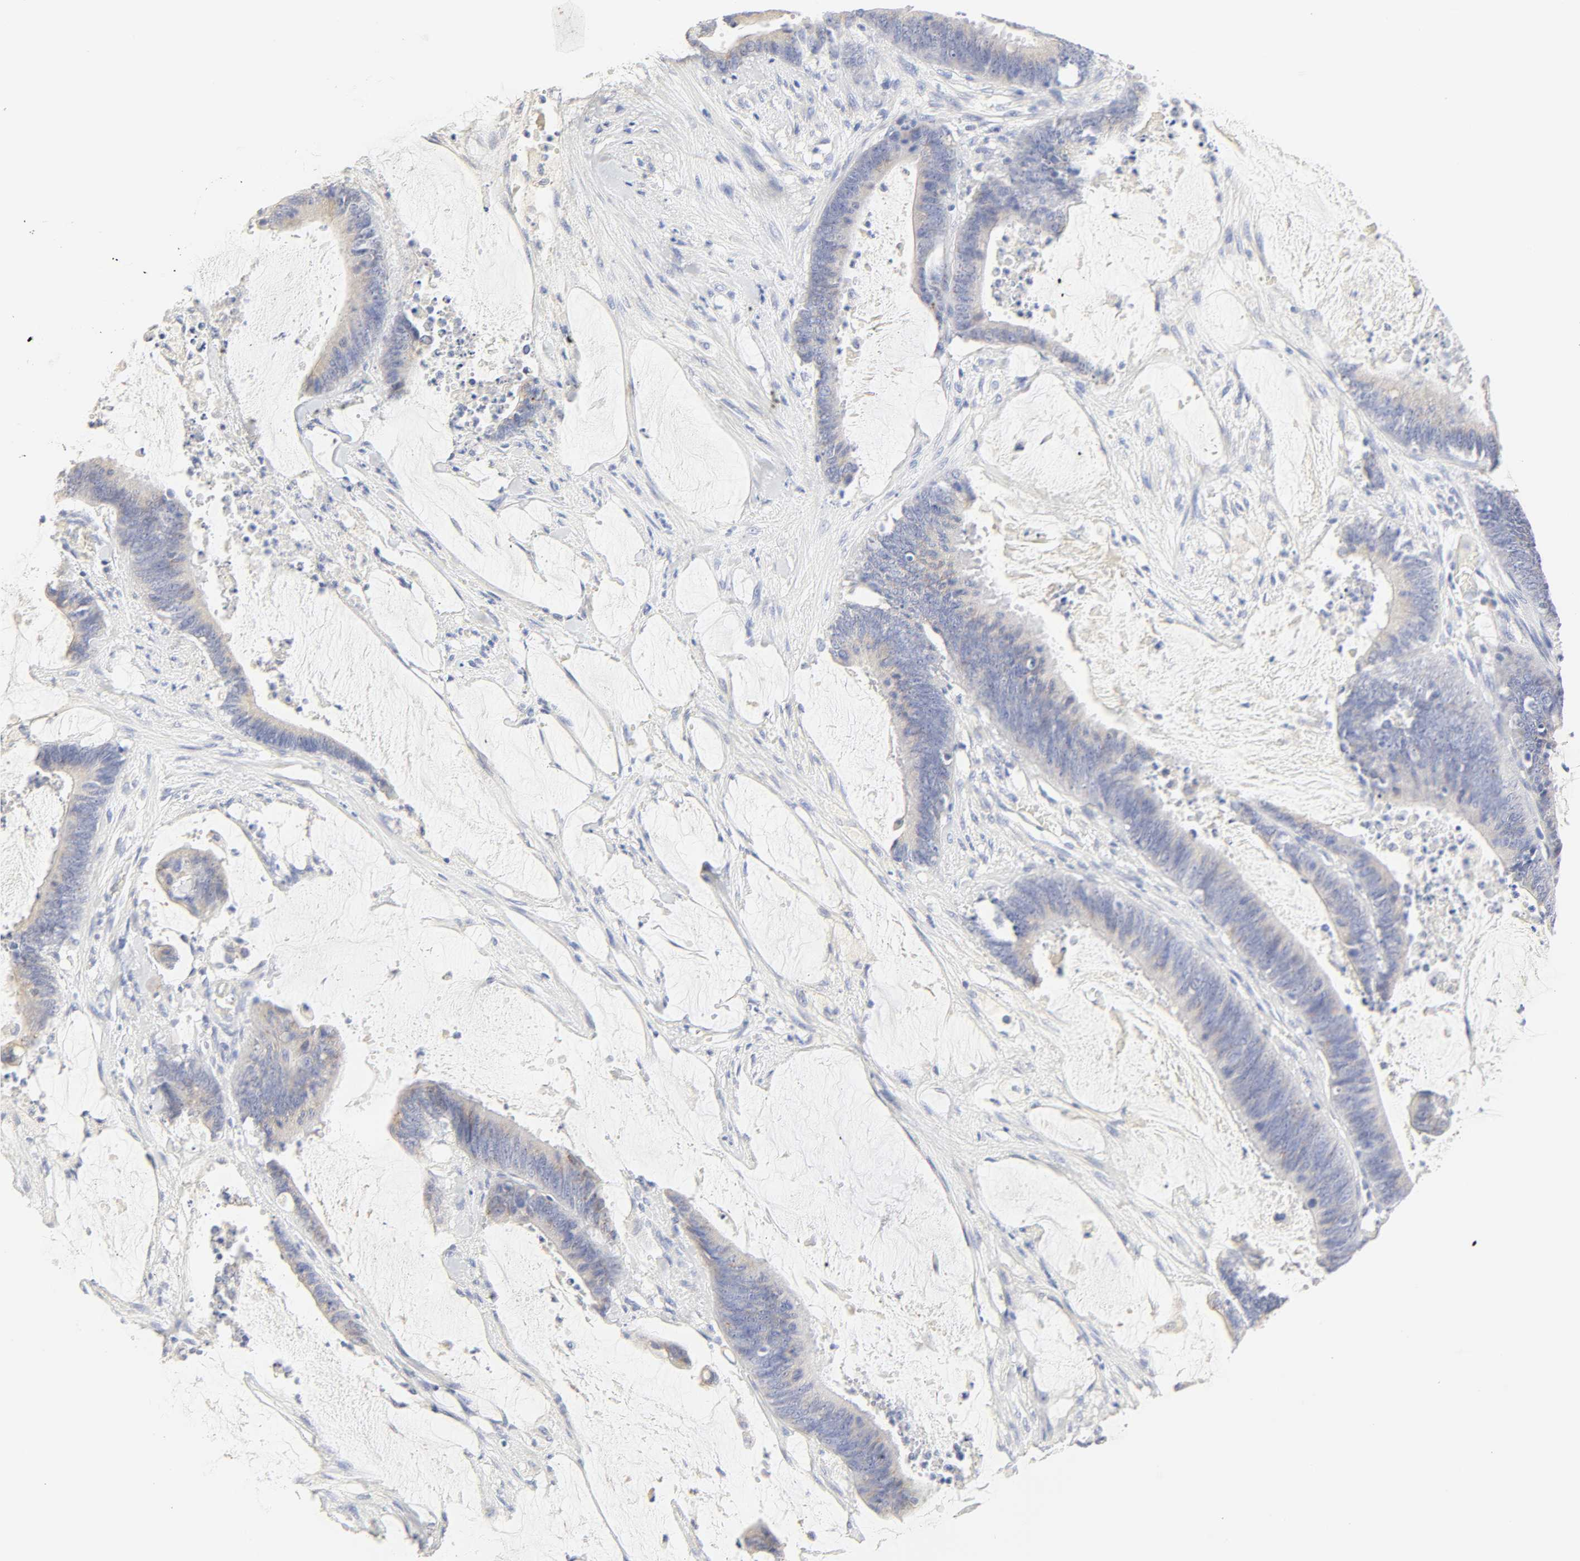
{"staining": {"intensity": "moderate", "quantity": "<25%", "location": "cytoplasmic/membranous"}, "tissue": "colorectal cancer", "cell_type": "Tumor cells", "image_type": "cancer", "snomed": [{"axis": "morphology", "description": "Adenocarcinoma, NOS"}, {"axis": "topography", "description": "Rectum"}], "caption": "Colorectal cancer stained for a protein (brown) shows moderate cytoplasmic/membranous positive positivity in approximately <25% of tumor cells.", "gene": "SLCO1B3", "patient": {"sex": "female", "age": 66}}